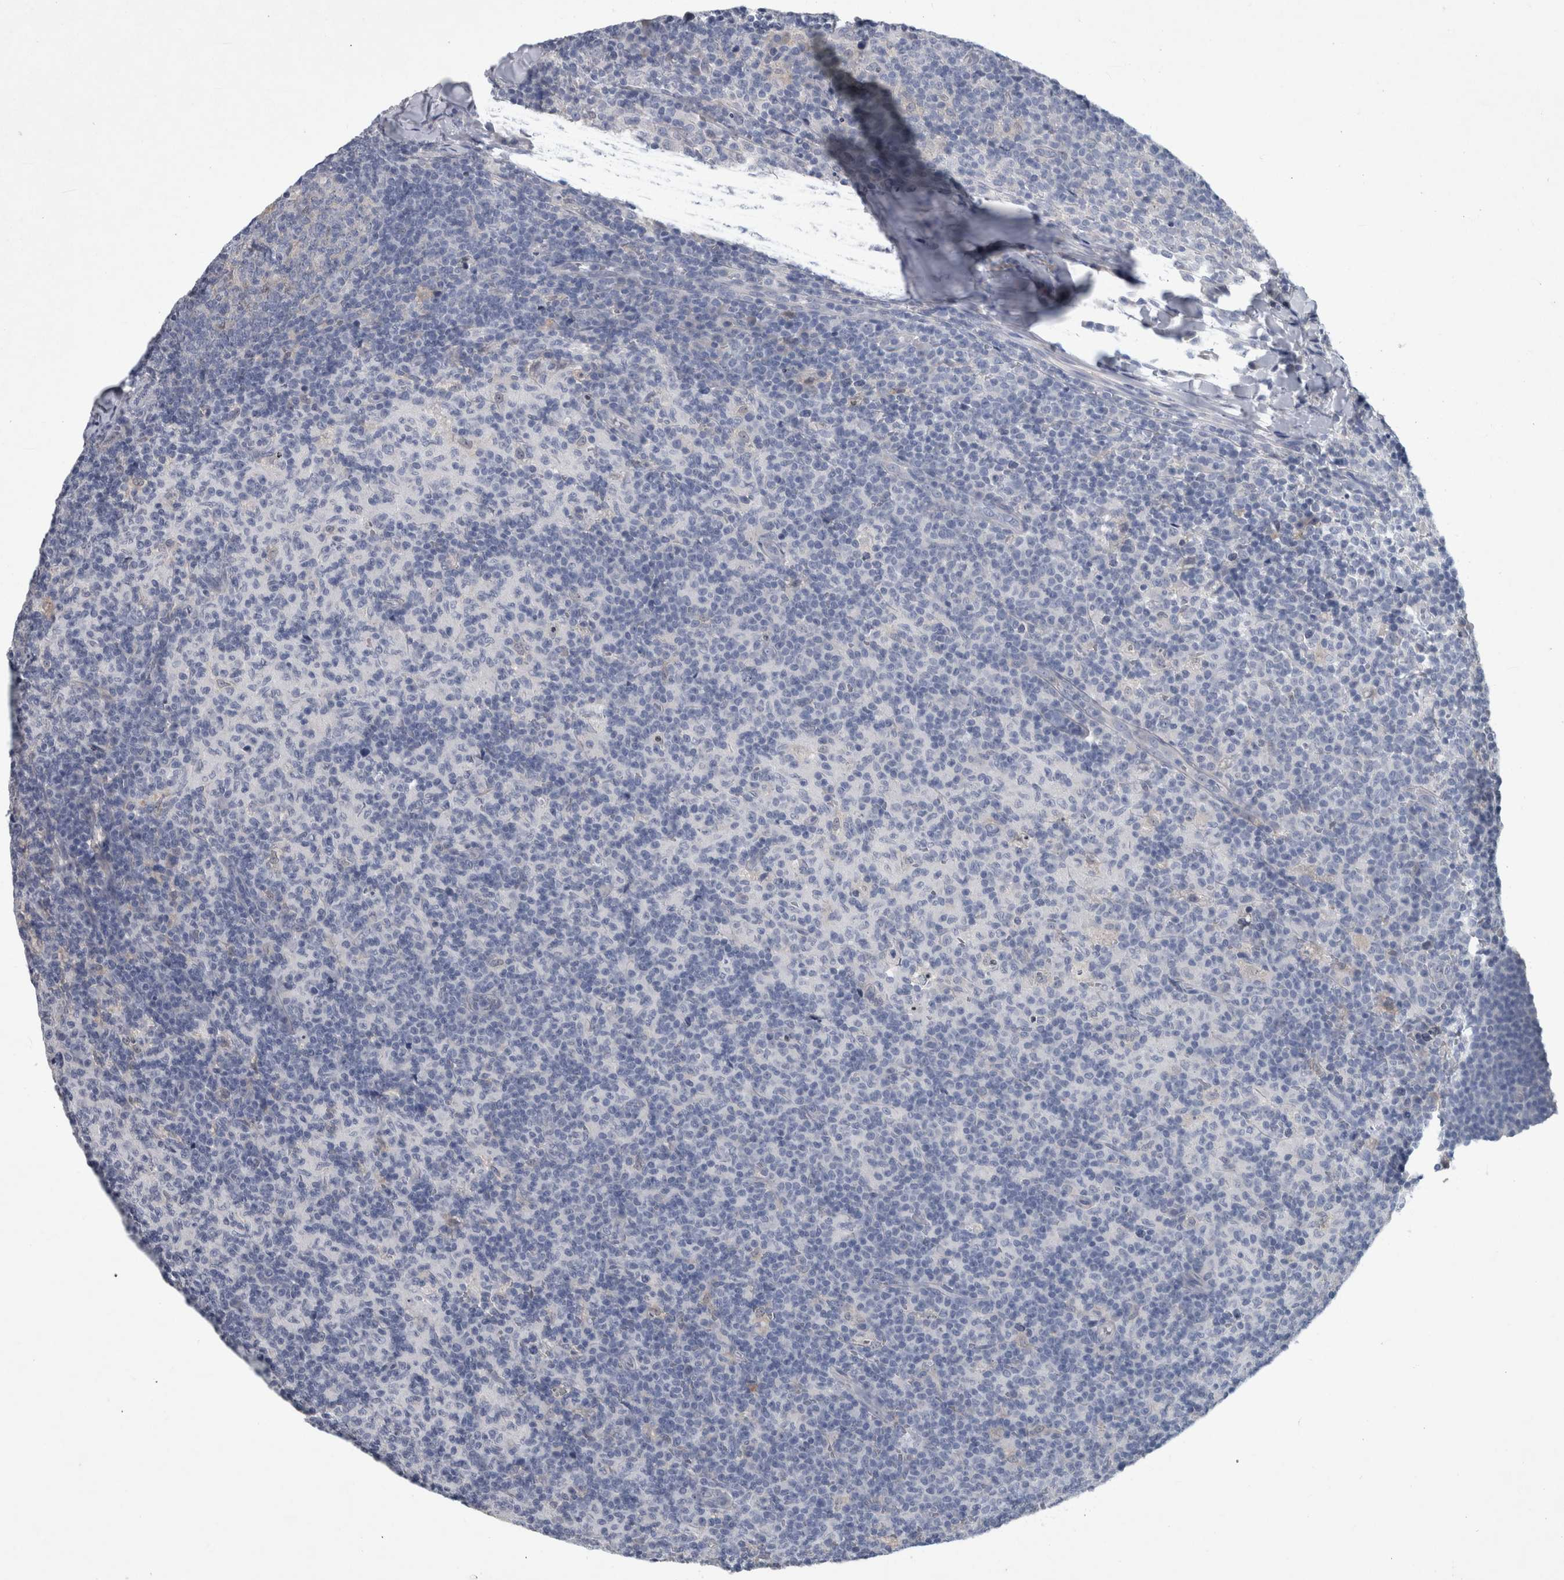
{"staining": {"intensity": "negative", "quantity": "none", "location": "none"}, "tissue": "lymph node", "cell_type": "Germinal center cells", "image_type": "normal", "snomed": [{"axis": "morphology", "description": "Normal tissue, NOS"}, {"axis": "morphology", "description": "Inflammation, NOS"}, {"axis": "topography", "description": "Lymph node"}], "caption": "High power microscopy histopathology image of an immunohistochemistry photomicrograph of benign lymph node, revealing no significant expression in germinal center cells.", "gene": "FAM83H", "patient": {"sex": "male", "age": 55}}